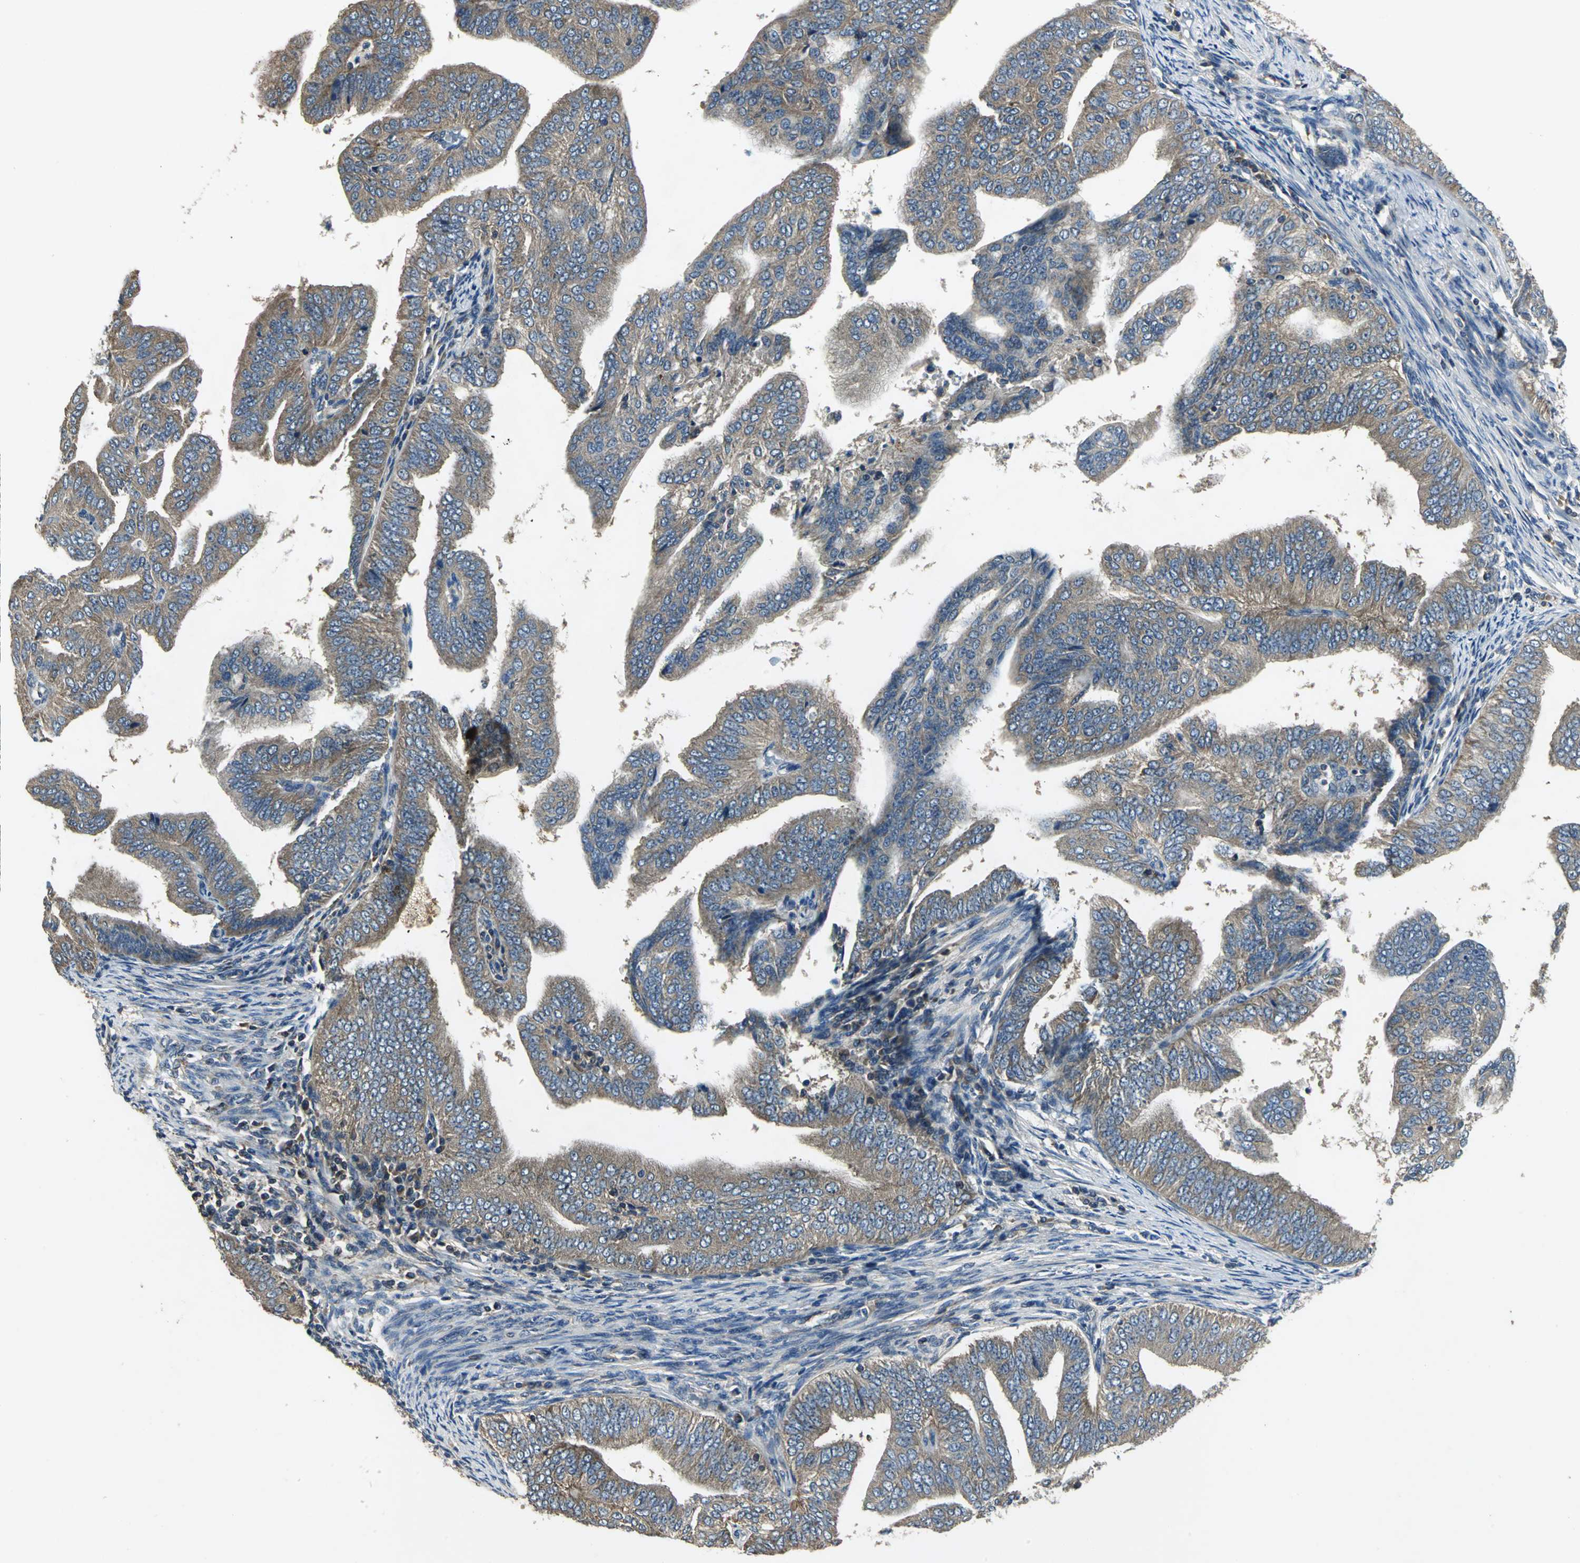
{"staining": {"intensity": "moderate", "quantity": ">75%", "location": "cytoplasmic/membranous"}, "tissue": "endometrial cancer", "cell_type": "Tumor cells", "image_type": "cancer", "snomed": [{"axis": "morphology", "description": "Adenocarcinoma, NOS"}, {"axis": "topography", "description": "Endometrium"}], "caption": "This micrograph shows immunohistochemistry (IHC) staining of endometrial cancer, with medium moderate cytoplasmic/membranous staining in approximately >75% of tumor cells.", "gene": "IRF3", "patient": {"sex": "female", "age": 58}}